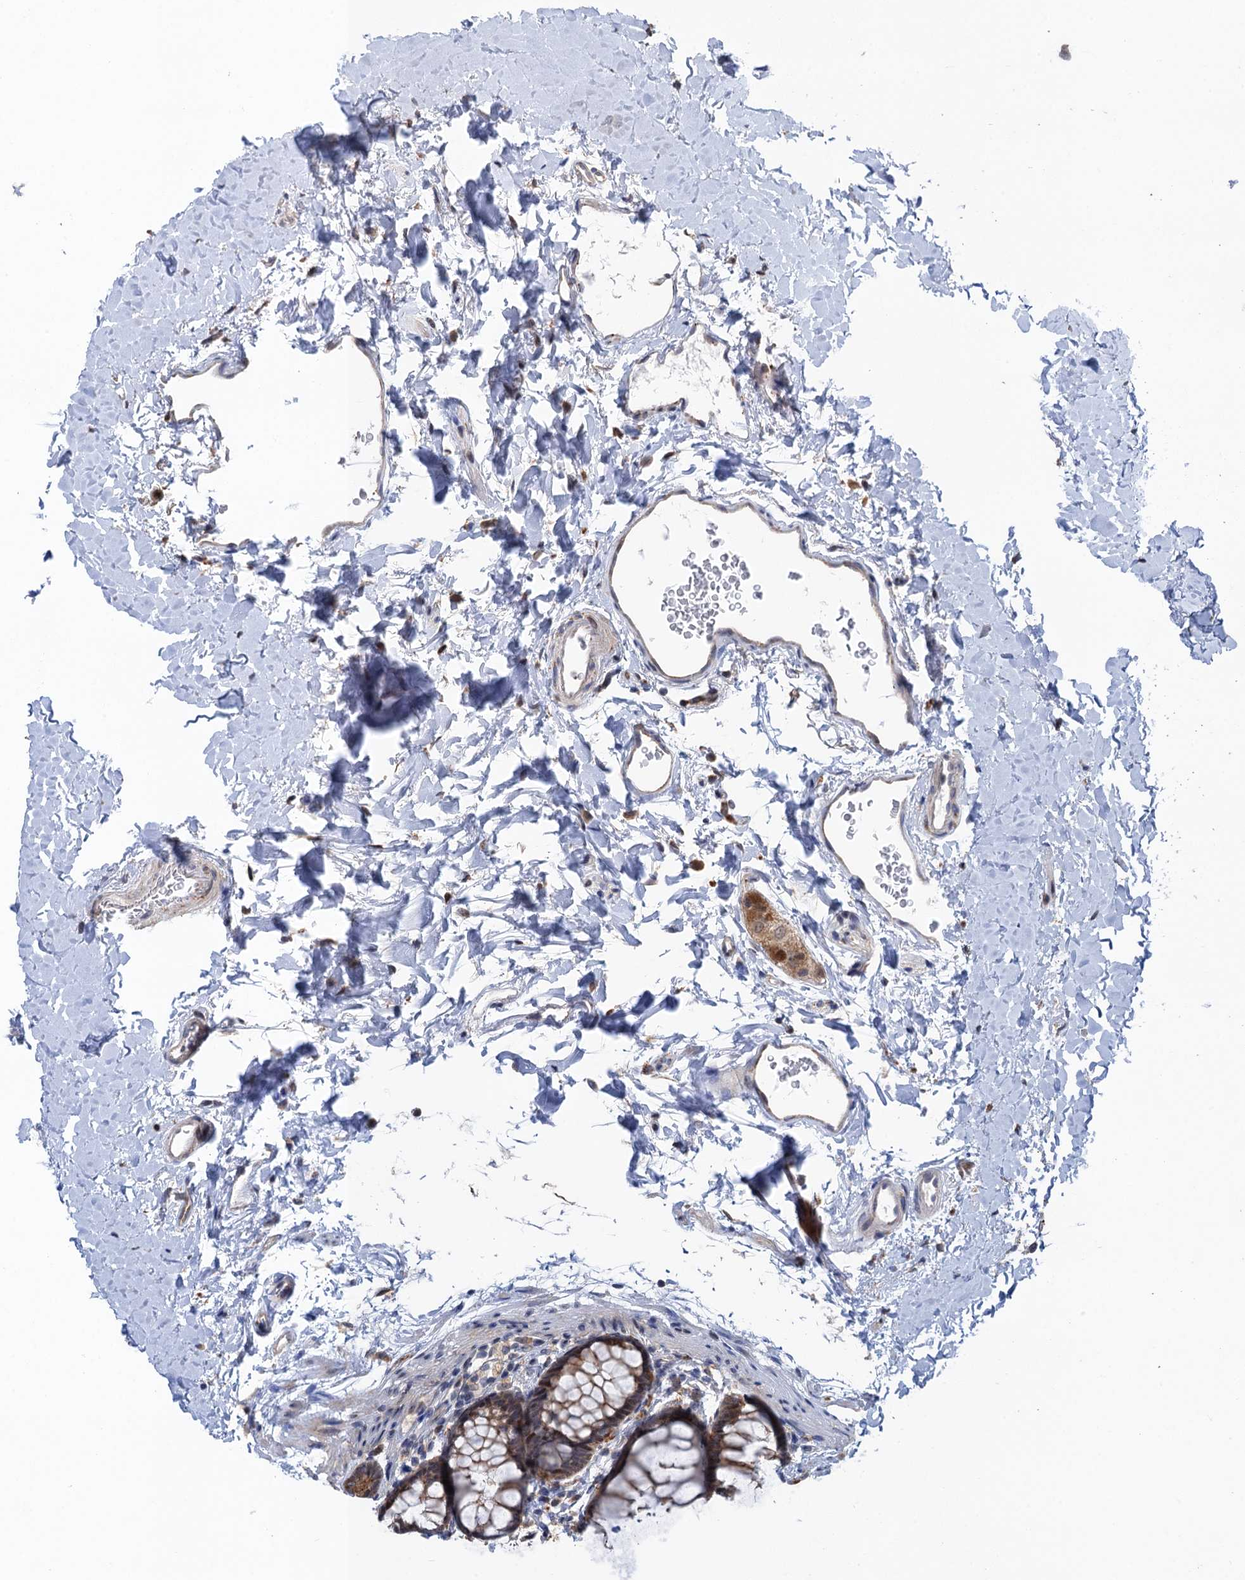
{"staining": {"intensity": "weak", "quantity": ">75%", "location": "cytoplasmic/membranous"}, "tissue": "rectum", "cell_type": "Glandular cells", "image_type": "normal", "snomed": [{"axis": "morphology", "description": "Normal tissue, NOS"}, {"axis": "topography", "description": "Rectum"}], "caption": "IHC (DAB) staining of normal human rectum demonstrates weak cytoplasmic/membranous protein expression in about >75% of glandular cells.", "gene": "BMERB1", "patient": {"sex": "female", "age": 65}}